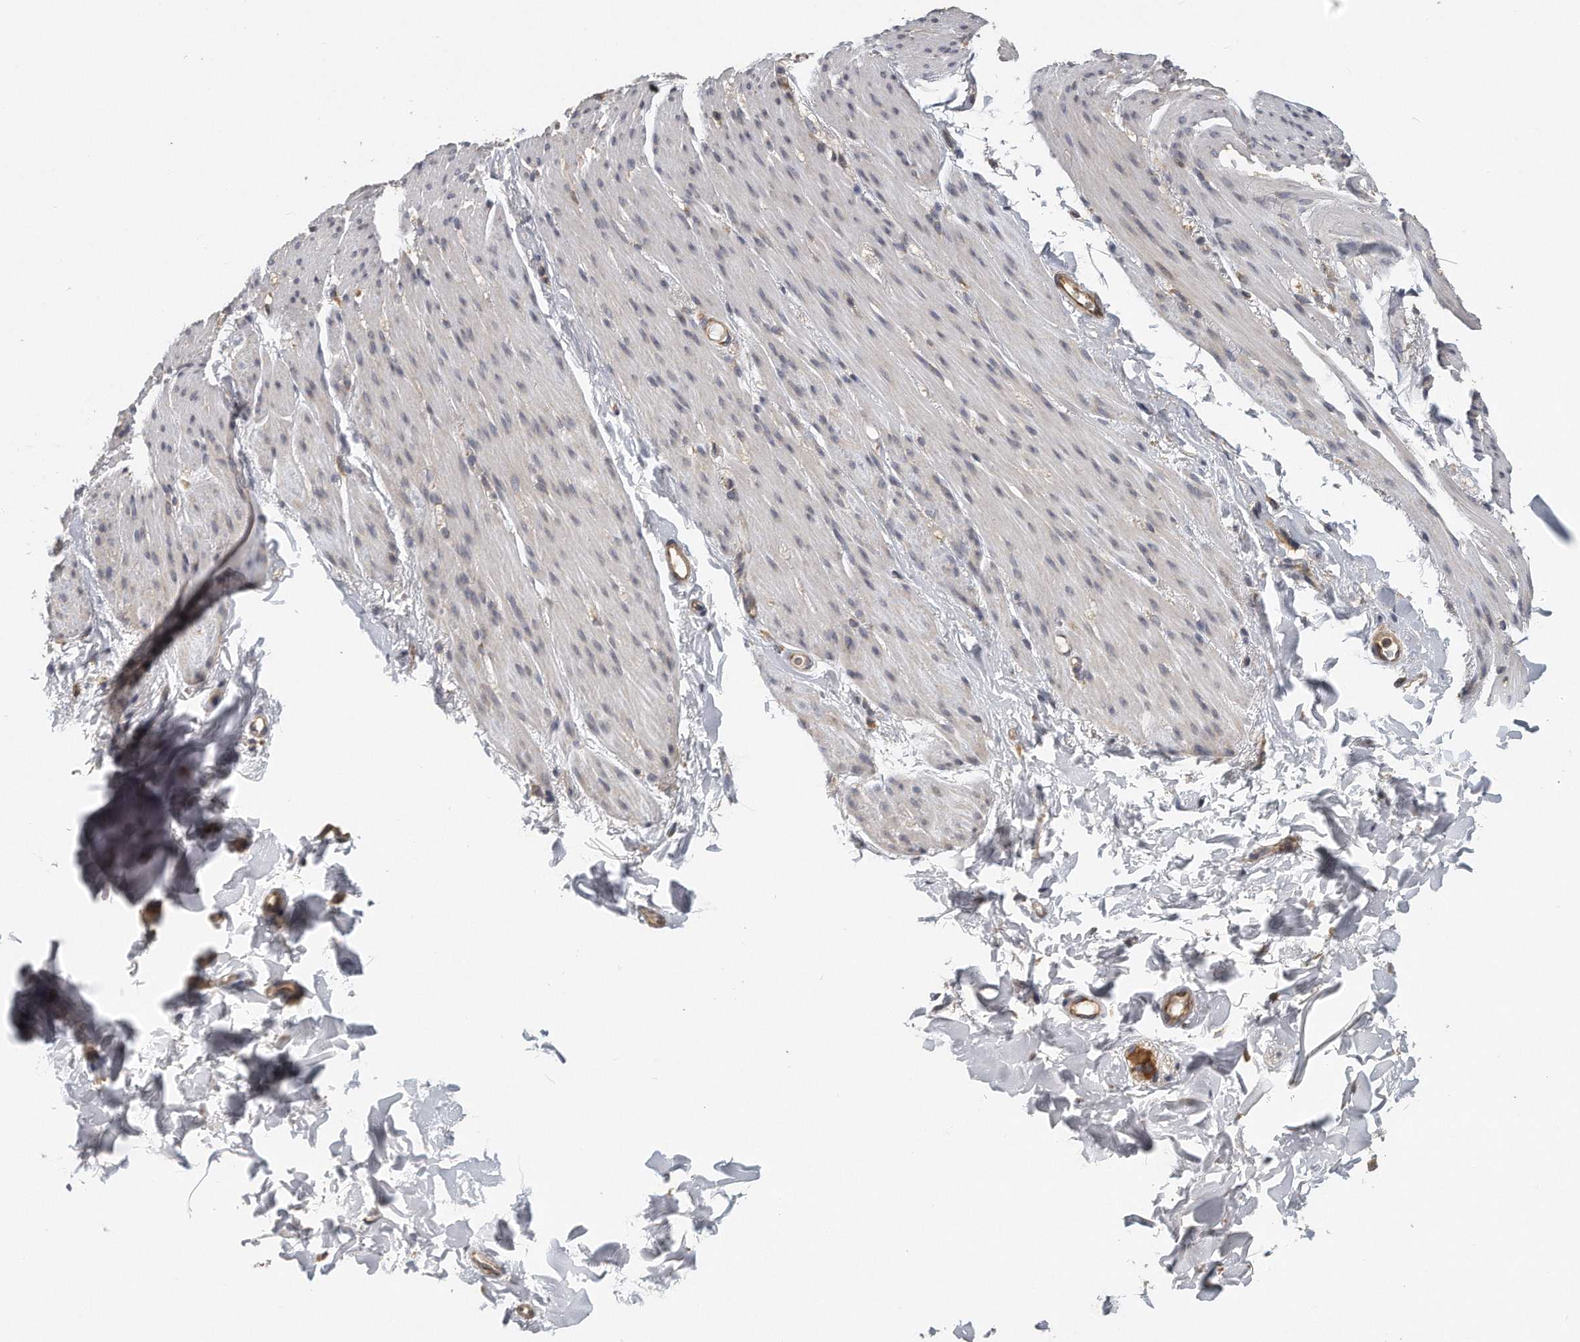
{"staining": {"intensity": "weak", "quantity": ">75%", "location": "cytoplasmic/membranous"}, "tissue": "smooth muscle", "cell_type": "Smooth muscle cells", "image_type": "normal", "snomed": [{"axis": "morphology", "description": "Normal tissue, NOS"}, {"axis": "topography", "description": "Colon"}, {"axis": "topography", "description": "Peripheral nerve tissue"}], "caption": "Weak cytoplasmic/membranous staining for a protein is present in approximately >75% of smooth muscle cells of normal smooth muscle using immunohistochemistry (IHC).", "gene": "EIF3I", "patient": {"sex": "female", "age": 61}}